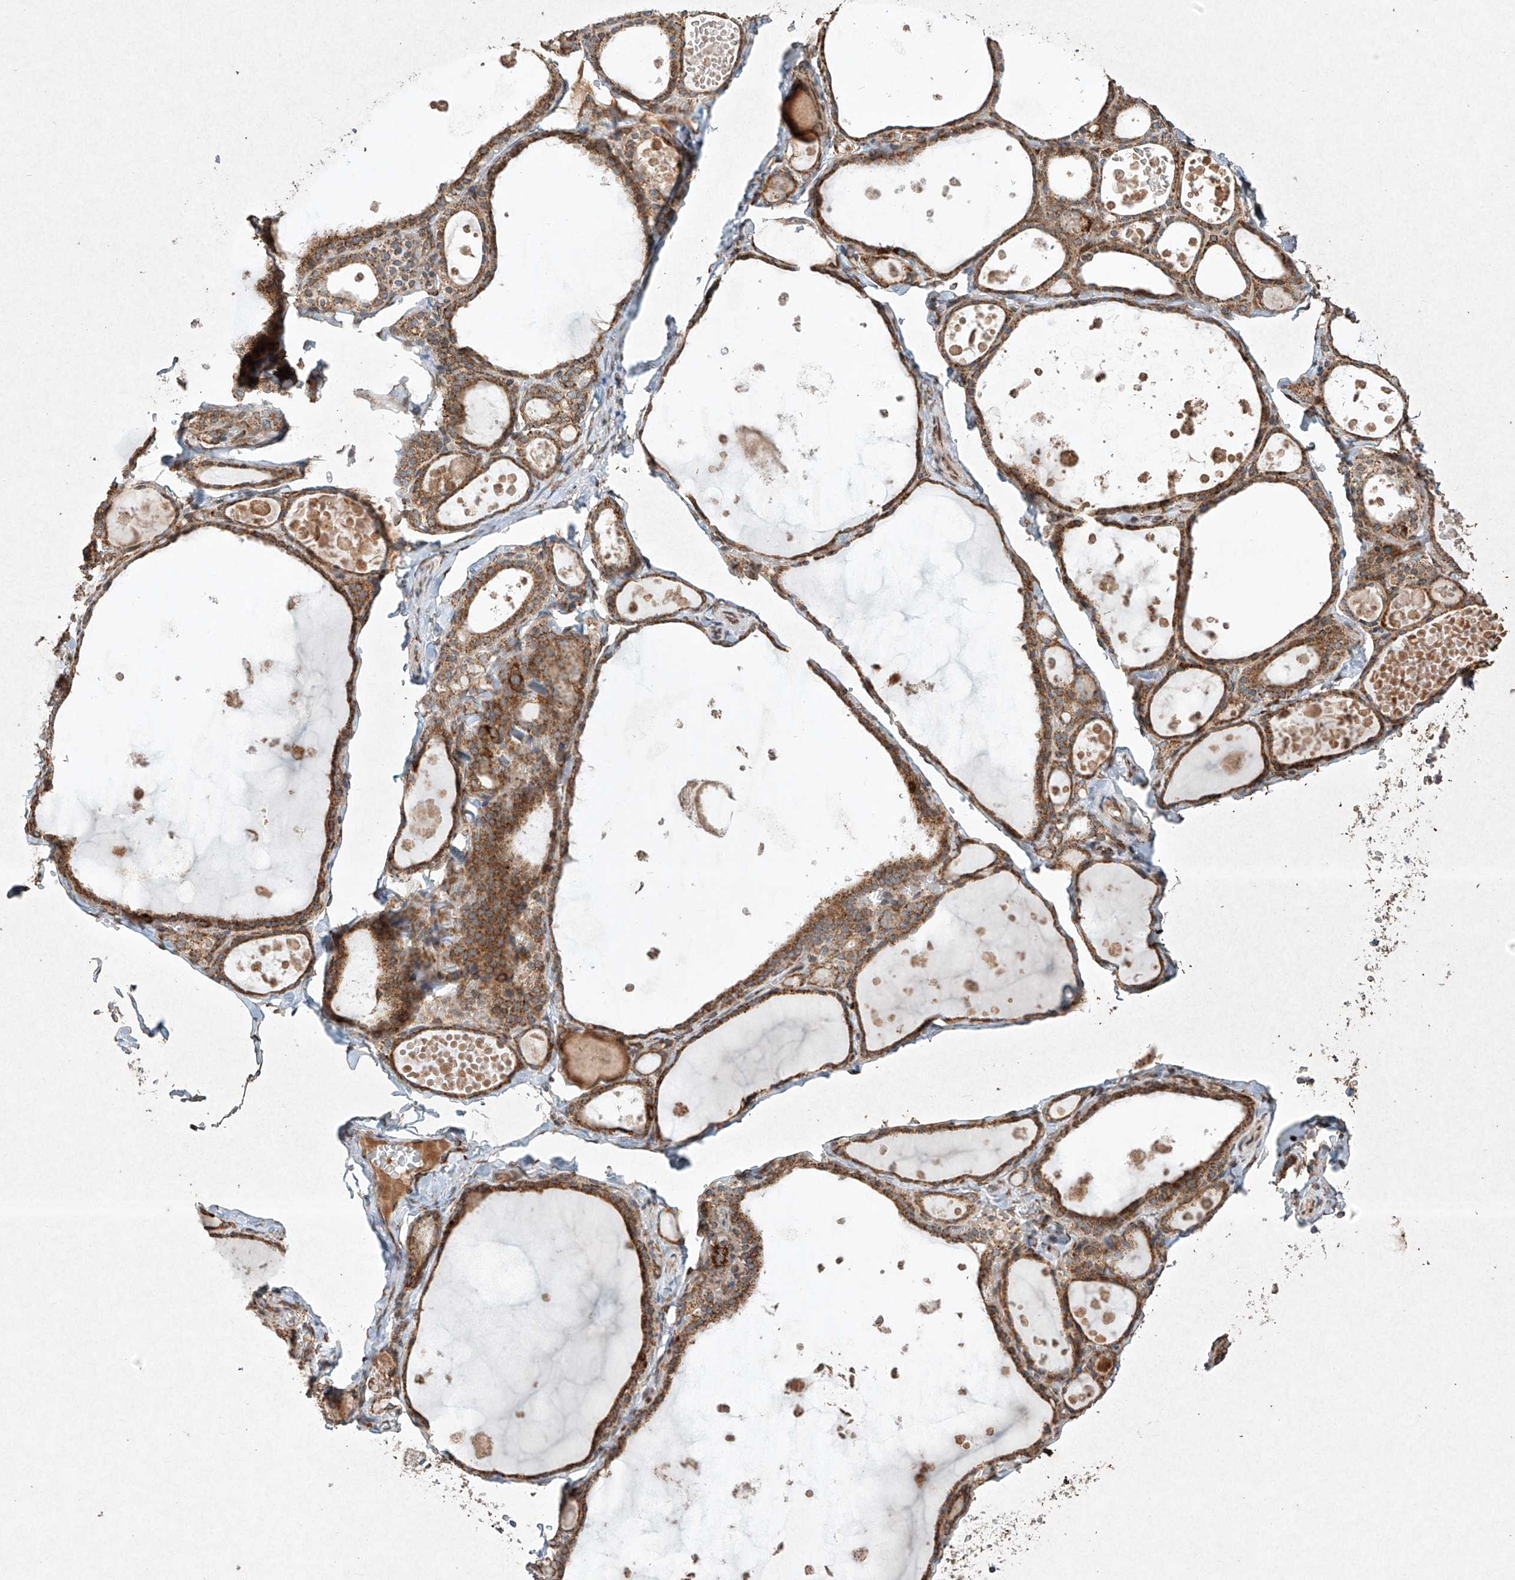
{"staining": {"intensity": "moderate", "quantity": ">75%", "location": "cytoplasmic/membranous"}, "tissue": "thyroid gland", "cell_type": "Glandular cells", "image_type": "normal", "snomed": [{"axis": "morphology", "description": "Normal tissue, NOS"}, {"axis": "topography", "description": "Thyroid gland"}], "caption": "Moderate cytoplasmic/membranous expression for a protein is present in about >75% of glandular cells of normal thyroid gland using immunohistochemistry.", "gene": "SEMA3B", "patient": {"sex": "male", "age": 56}}